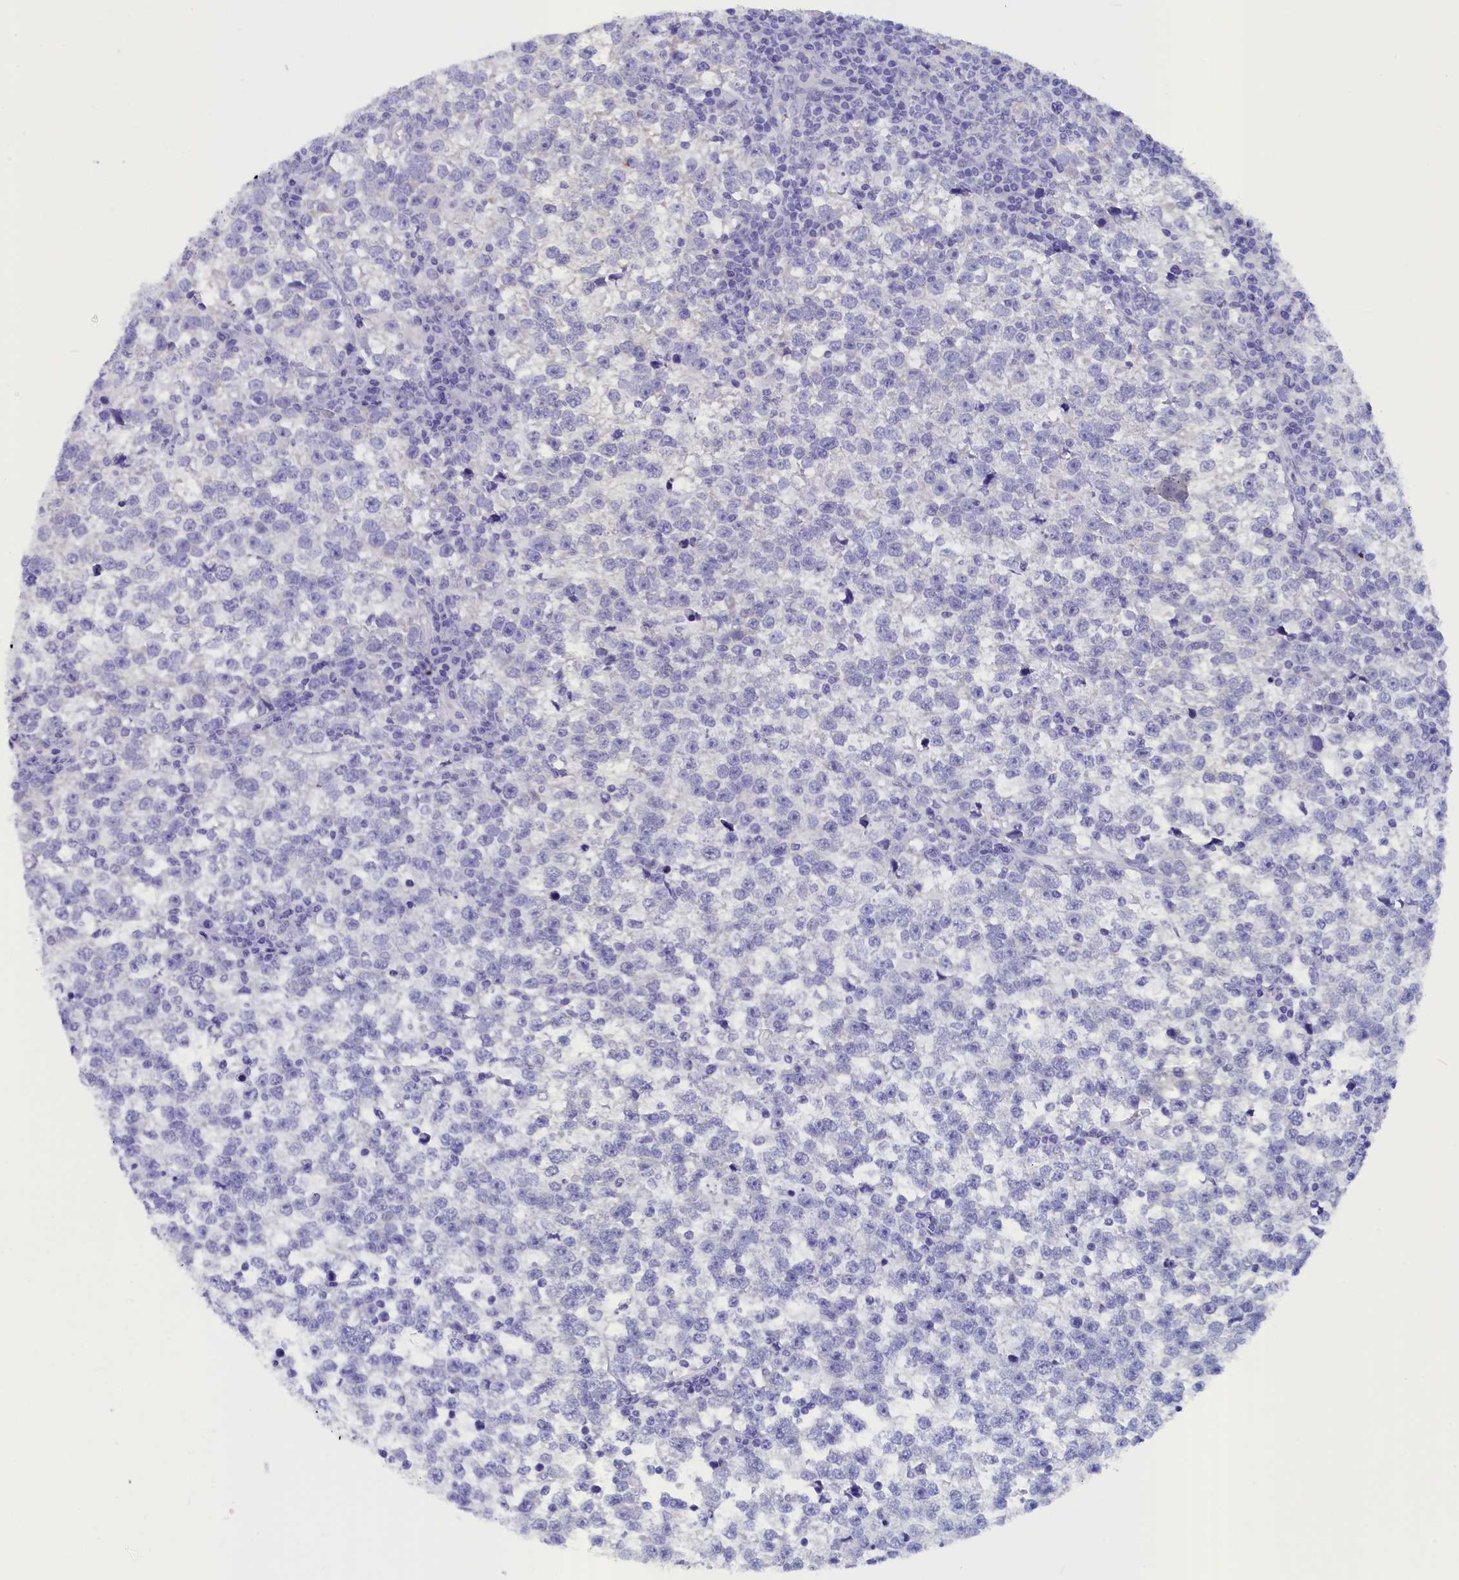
{"staining": {"intensity": "negative", "quantity": "none", "location": "none"}, "tissue": "testis cancer", "cell_type": "Tumor cells", "image_type": "cancer", "snomed": [{"axis": "morphology", "description": "Normal tissue, NOS"}, {"axis": "morphology", "description": "Seminoma, NOS"}, {"axis": "topography", "description": "Testis"}], "caption": "High power microscopy histopathology image of an IHC histopathology image of testis cancer (seminoma), revealing no significant staining in tumor cells.", "gene": "ANKRD2", "patient": {"sex": "male", "age": 43}}